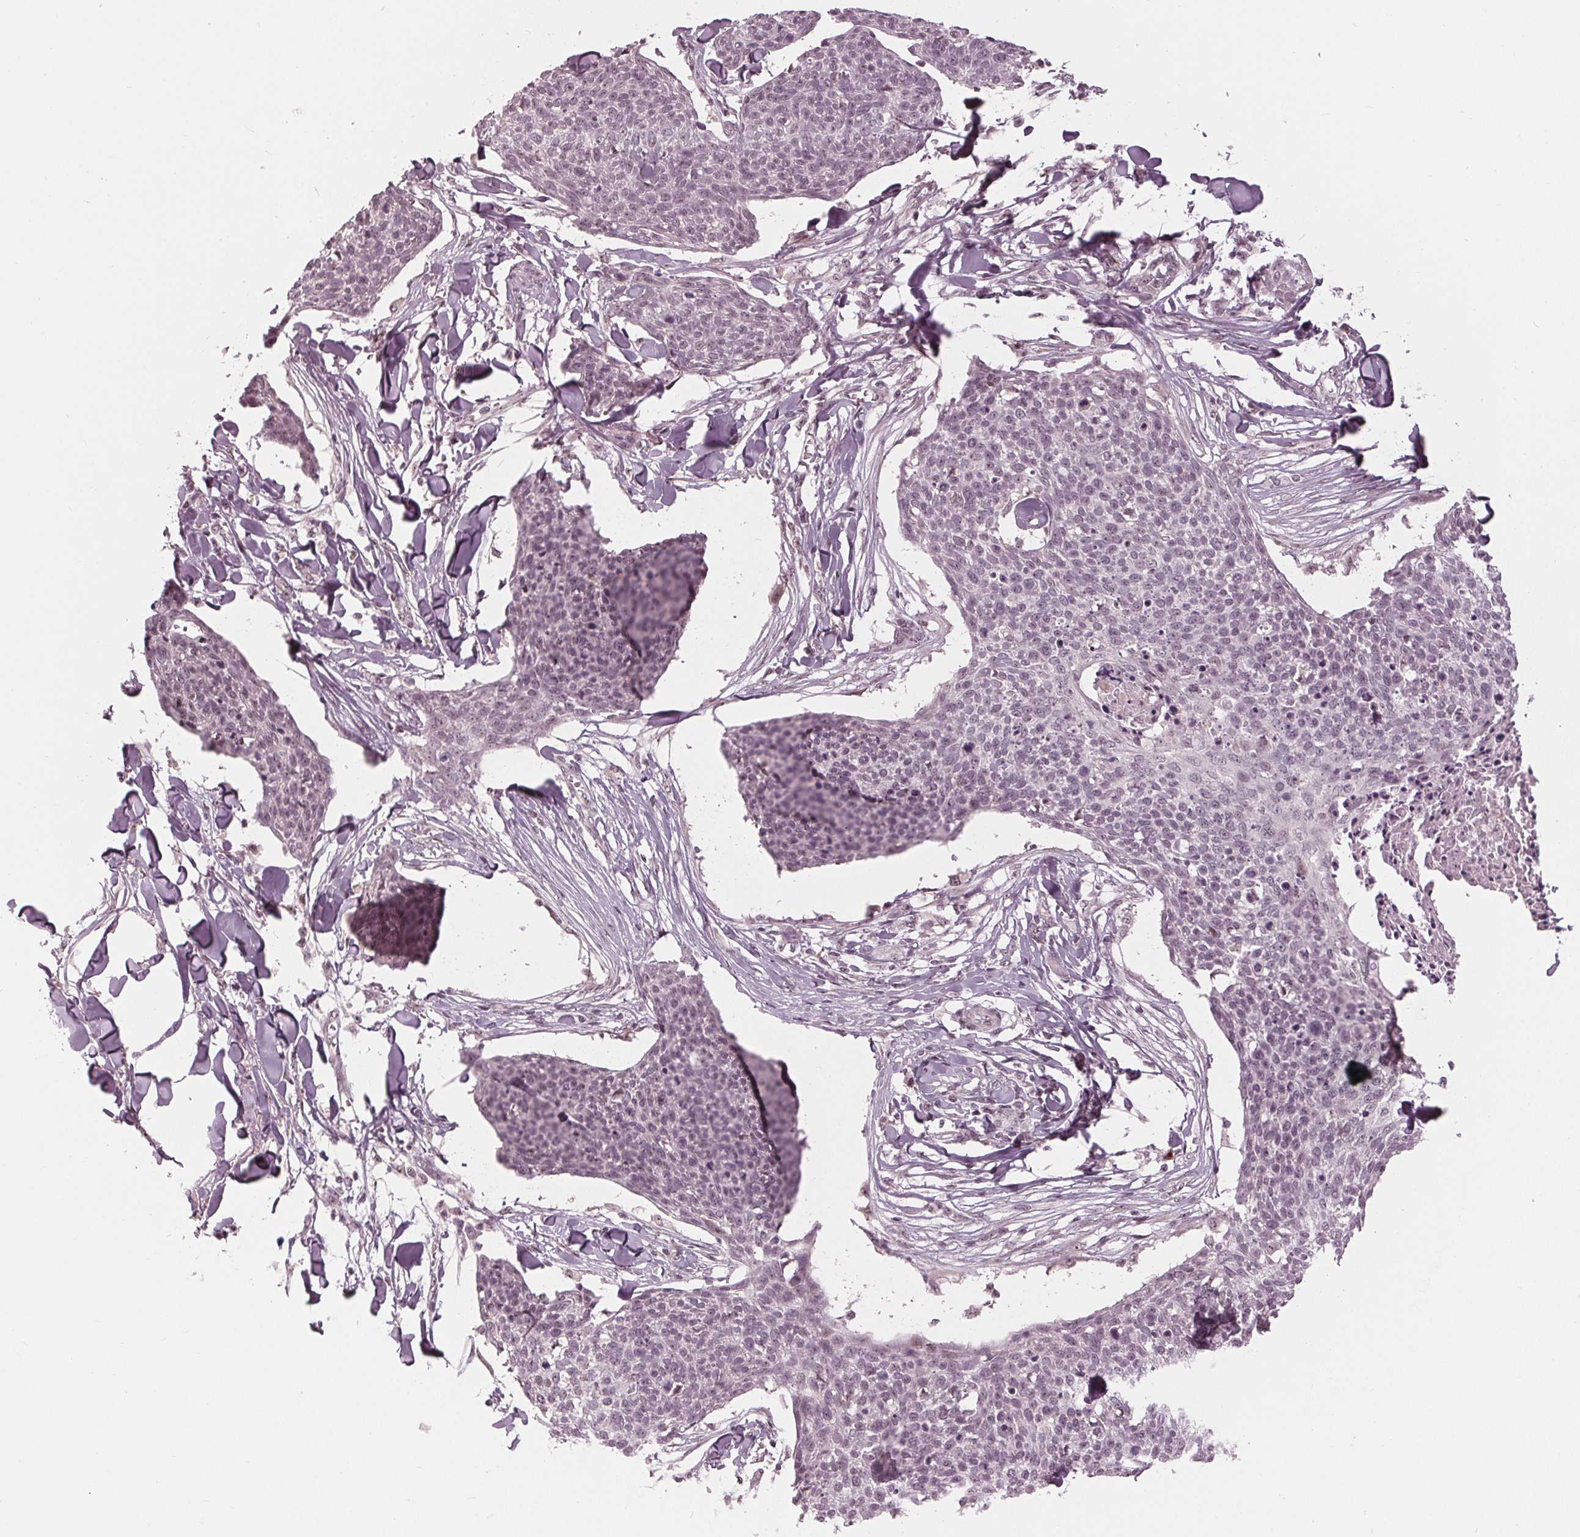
{"staining": {"intensity": "negative", "quantity": "none", "location": "none"}, "tissue": "skin cancer", "cell_type": "Tumor cells", "image_type": "cancer", "snomed": [{"axis": "morphology", "description": "Squamous cell carcinoma, NOS"}, {"axis": "topography", "description": "Skin"}, {"axis": "topography", "description": "Vulva"}], "caption": "Immunohistochemistry photomicrograph of skin squamous cell carcinoma stained for a protein (brown), which demonstrates no staining in tumor cells. (DAB immunohistochemistry (IHC) with hematoxylin counter stain).", "gene": "SLX4", "patient": {"sex": "female", "age": 75}}